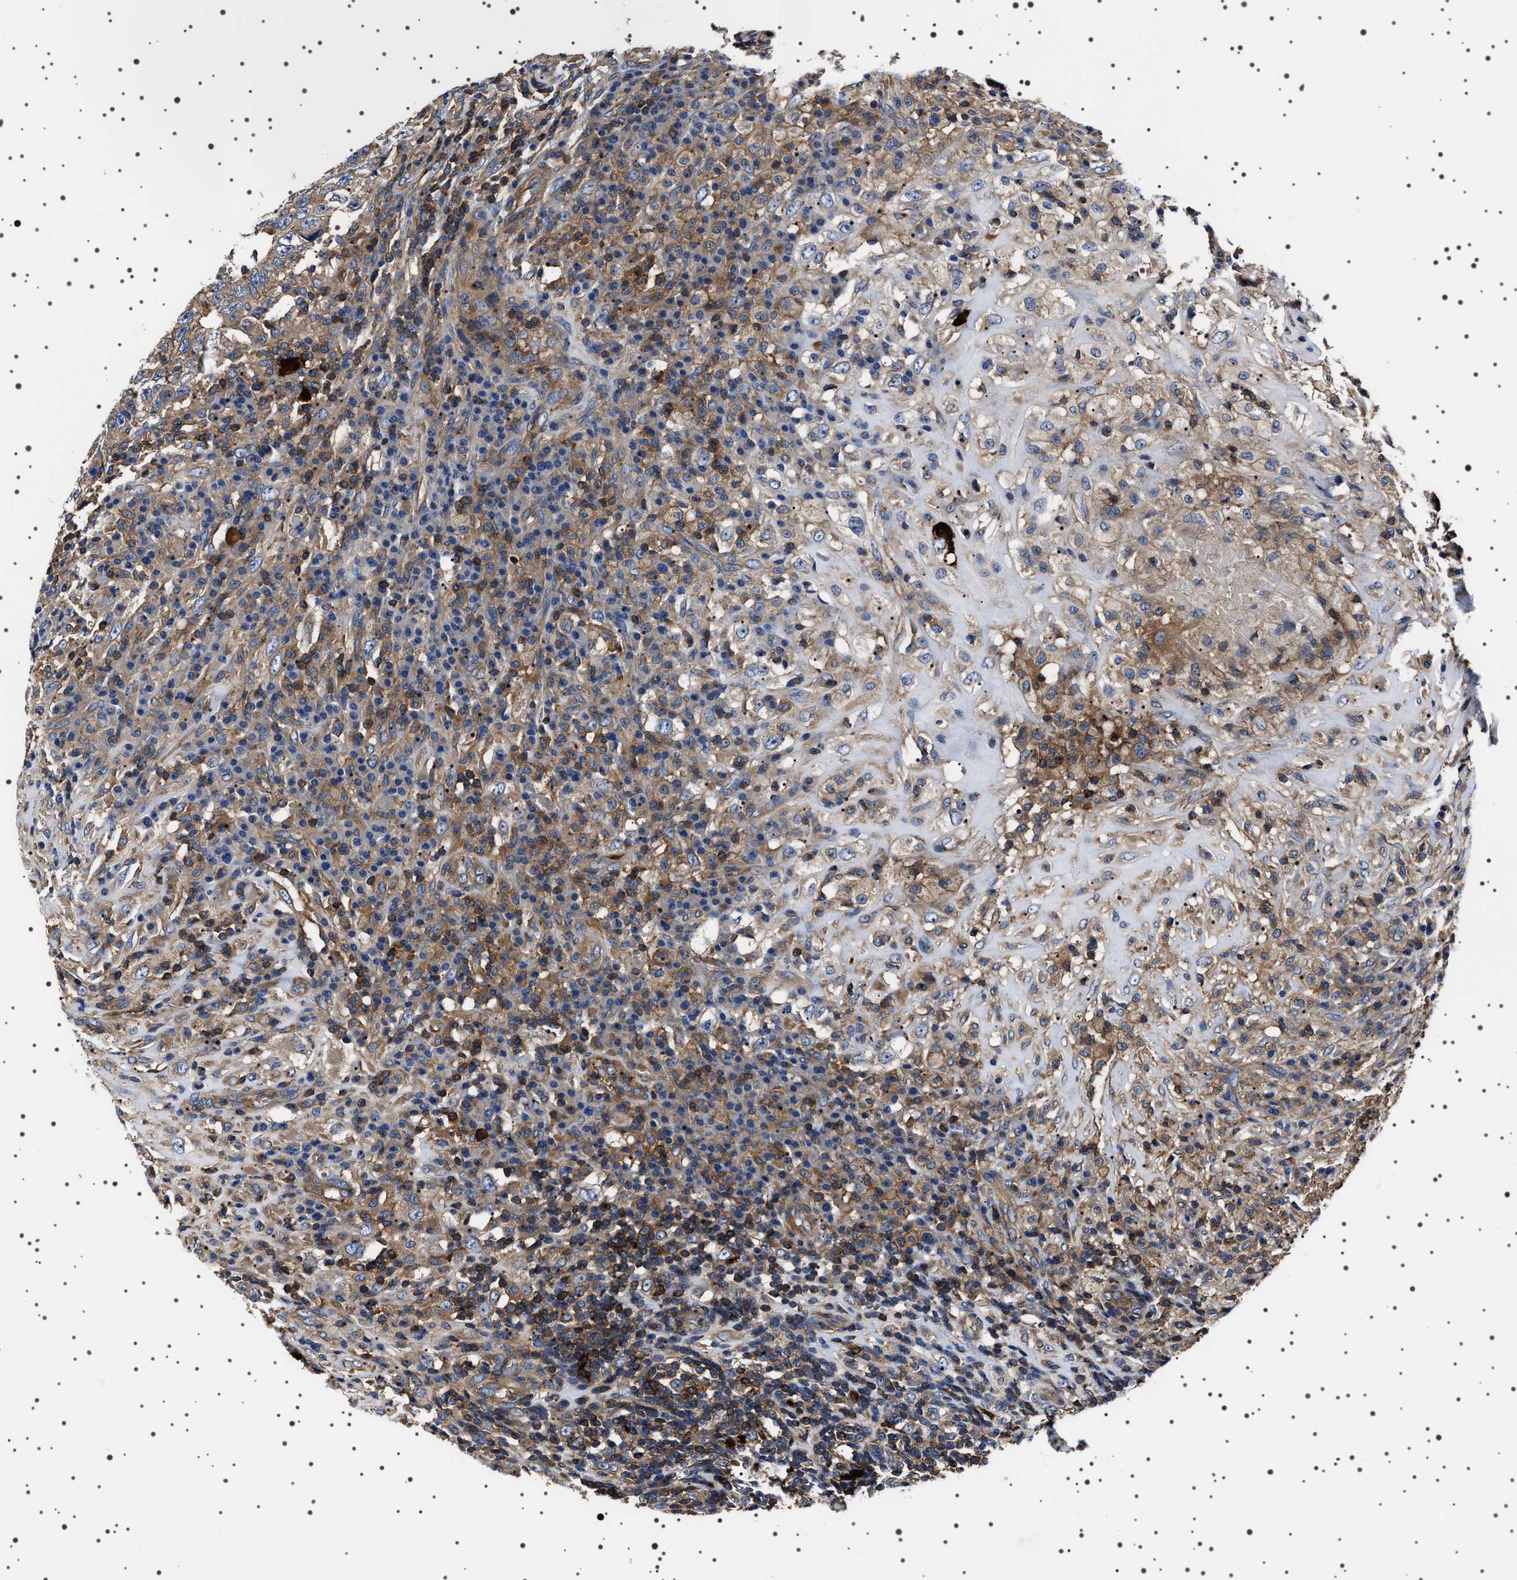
{"staining": {"intensity": "moderate", "quantity": ">75%", "location": "cytoplasmic/membranous"}, "tissue": "testis cancer", "cell_type": "Tumor cells", "image_type": "cancer", "snomed": [{"axis": "morphology", "description": "Necrosis, NOS"}, {"axis": "morphology", "description": "Carcinoma, Embryonal, NOS"}, {"axis": "topography", "description": "Testis"}], "caption": "High-power microscopy captured an immunohistochemistry (IHC) image of testis embryonal carcinoma, revealing moderate cytoplasmic/membranous positivity in about >75% of tumor cells. (DAB (3,3'-diaminobenzidine) = brown stain, brightfield microscopy at high magnification).", "gene": "WDR1", "patient": {"sex": "male", "age": 19}}